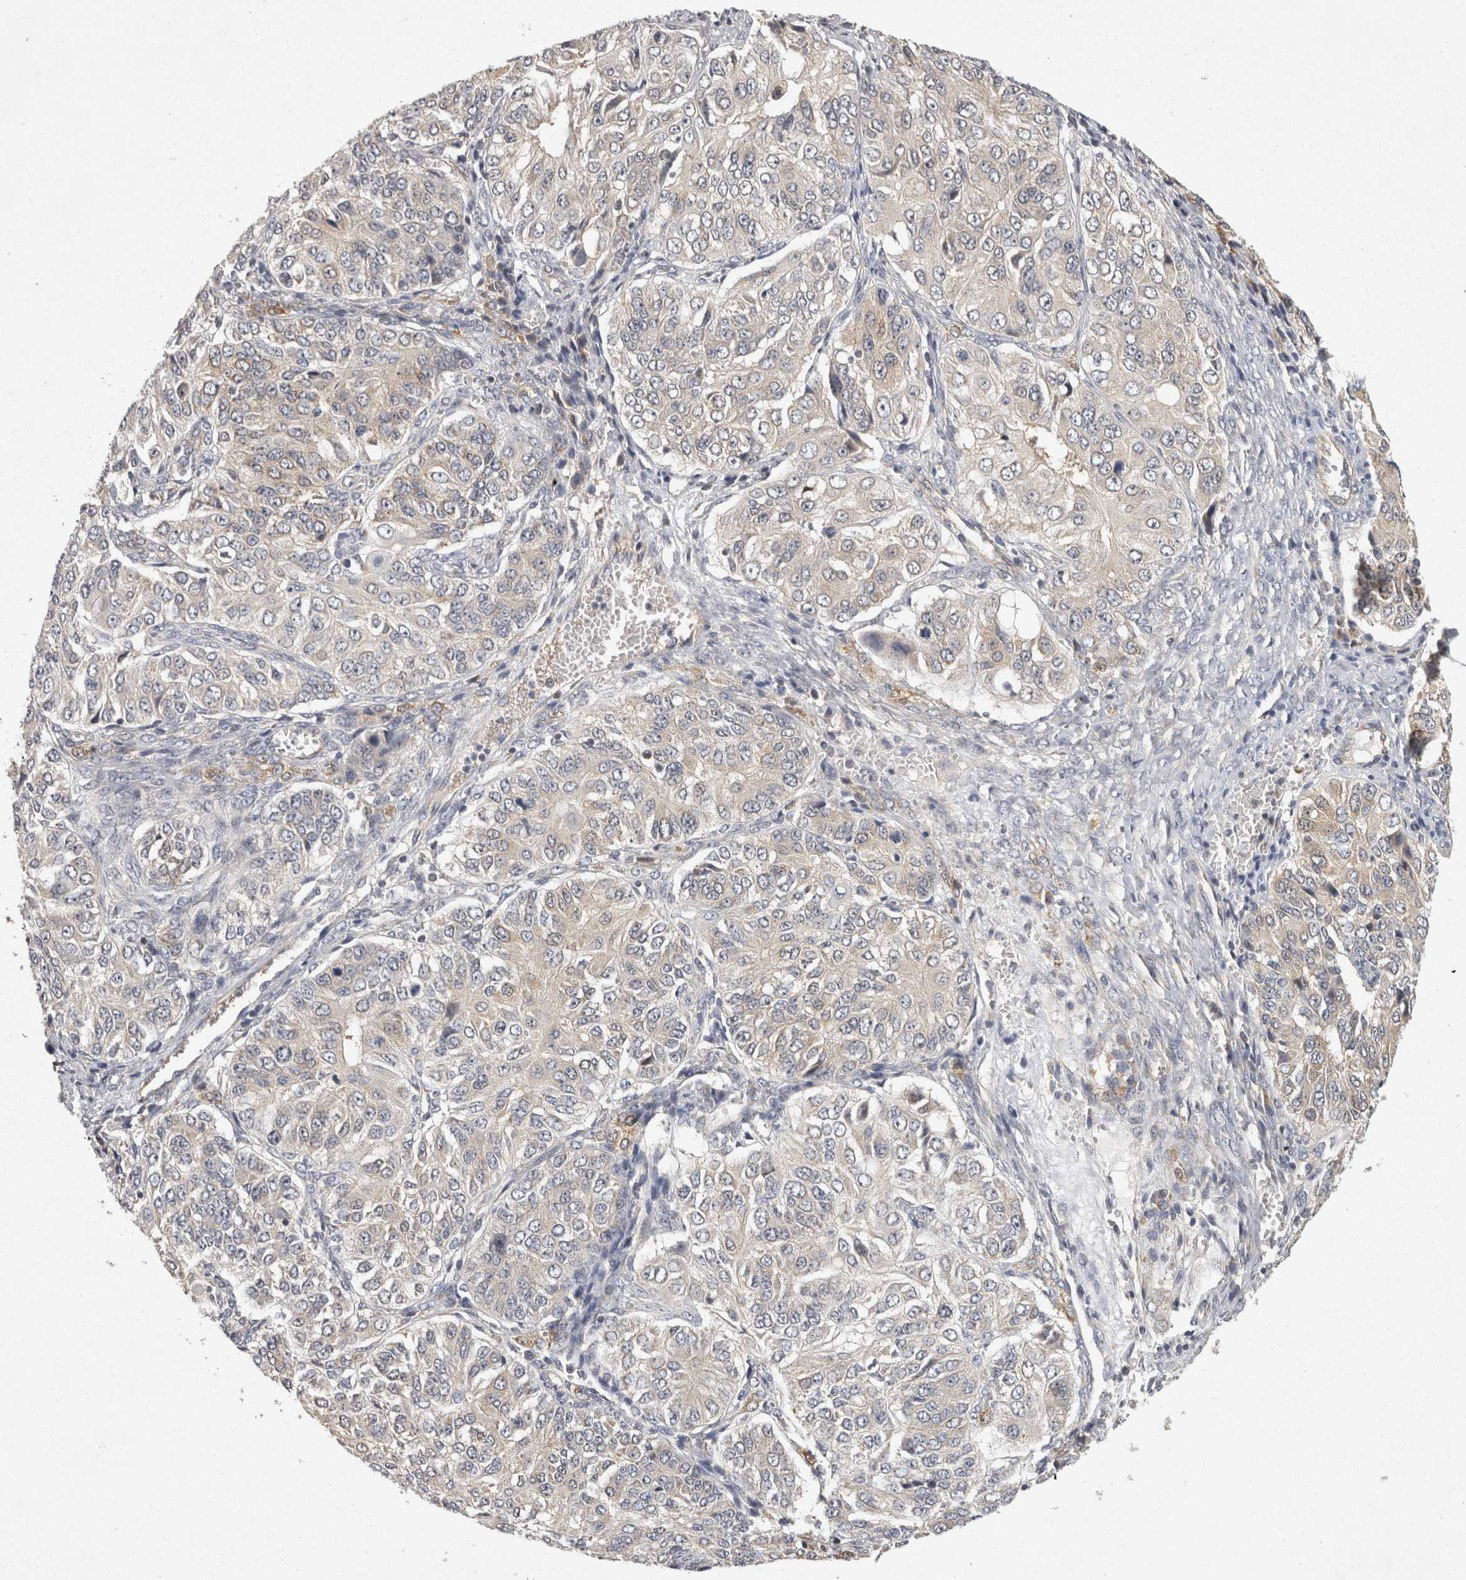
{"staining": {"intensity": "weak", "quantity": "<25%", "location": "cytoplasmic/membranous"}, "tissue": "ovarian cancer", "cell_type": "Tumor cells", "image_type": "cancer", "snomed": [{"axis": "morphology", "description": "Carcinoma, endometroid"}, {"axis": "topography", "description": "Ovary"}], "caption": "An image of ovarian cancer (endometroid carcinoma) stained for a protein reveals no brown staining in tumor cells.", "gene": "ACAT2", "patient": {"sex": "female", "age": 51}}